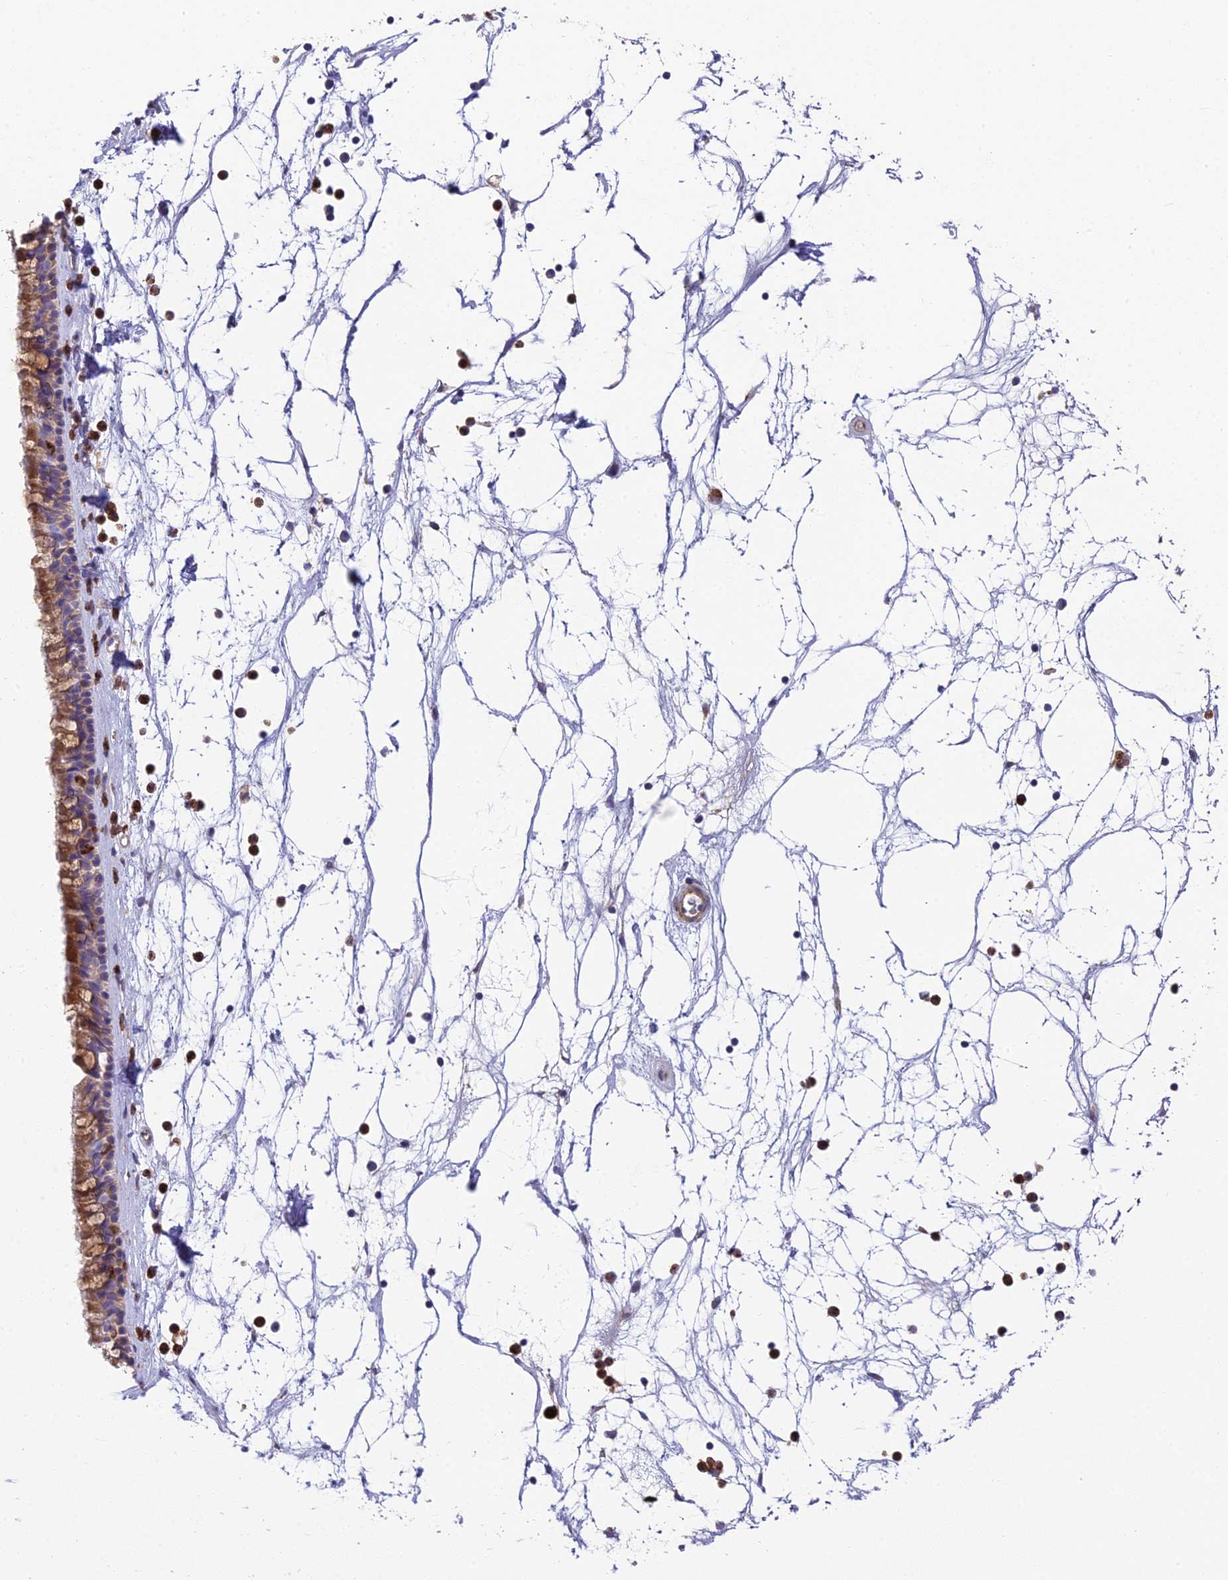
{"staining": {"intensity": "strong", "quantity": ">75%", "location": "cytoplasmic/membranous"}, "tissue": "nasopharynx", "cell_type": "Respiratory epithelial cells", "image_type": "normal", "snomed": [{"axis": "morphology", "description": "Normal tissue, NOS"}, {"axis": "topography", "description": "Nasopharynx"}], "caption": "High-power microscopy captured an immunohistochemistry photomicrograph of benign nasopharynx, revealing strong cytoplasmic/membranous positivity in approximately >75% of respiratory epithelial cells.", "gene": "CLCN7", "patient": {"sex": "male", "age": 64}}